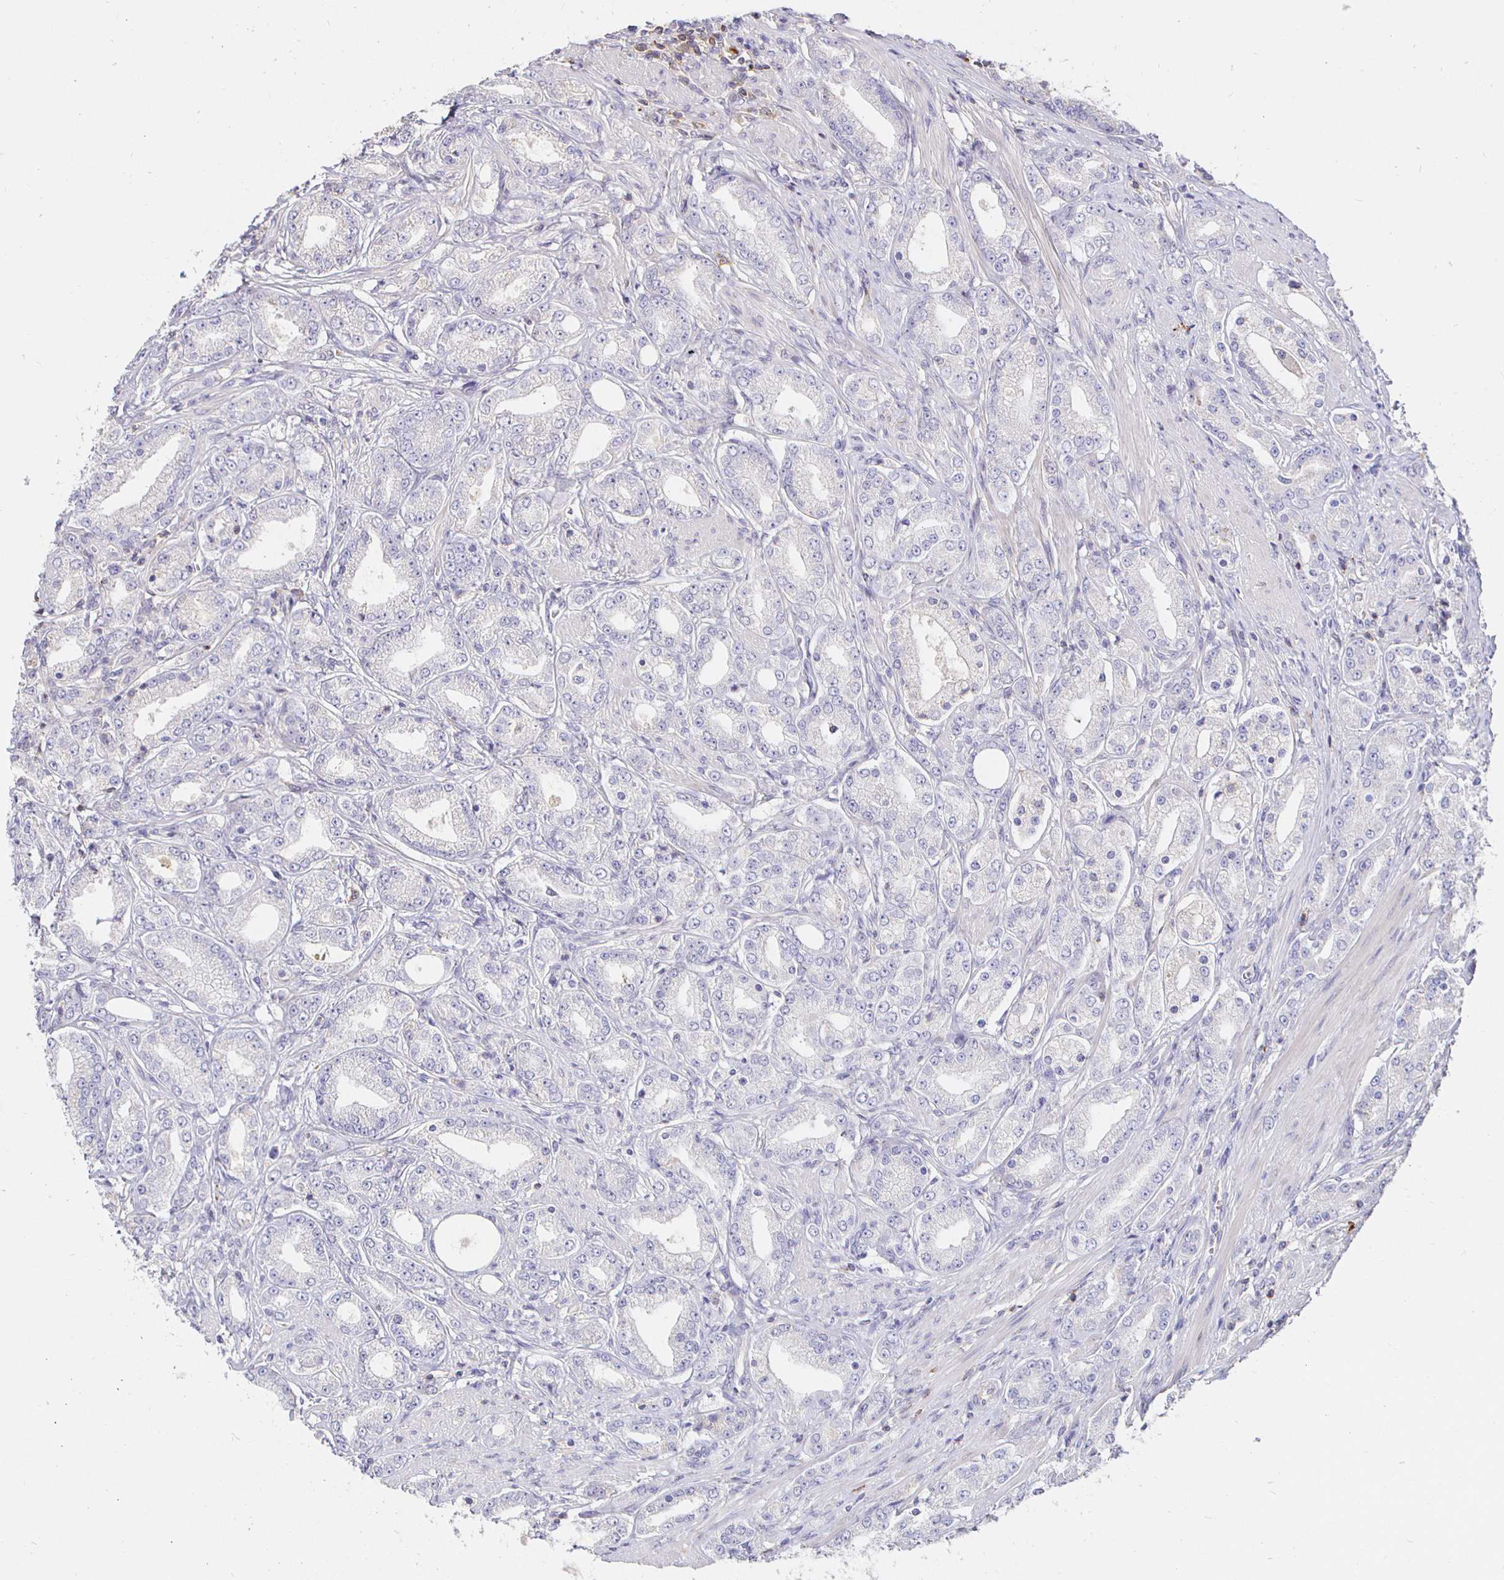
{"staining": {"intensity": "negative", "quantity": "none", "location": "none"}, "tissue": "prostate cancer", "cell_type": "Tumor cells", "image_type": "cancer", "snomed": [{"axis": "morphology", "description": "Adenocarcinoma, High grade"}, {"axis": "topography", "description": "Prostate"}], "caption": "Tumor cells show no significant positivity in prostate cancer (adenocarcinoma (high-grade)).", "gene": "CXCR3", "patient": {"sex": "male", "age": 67}}